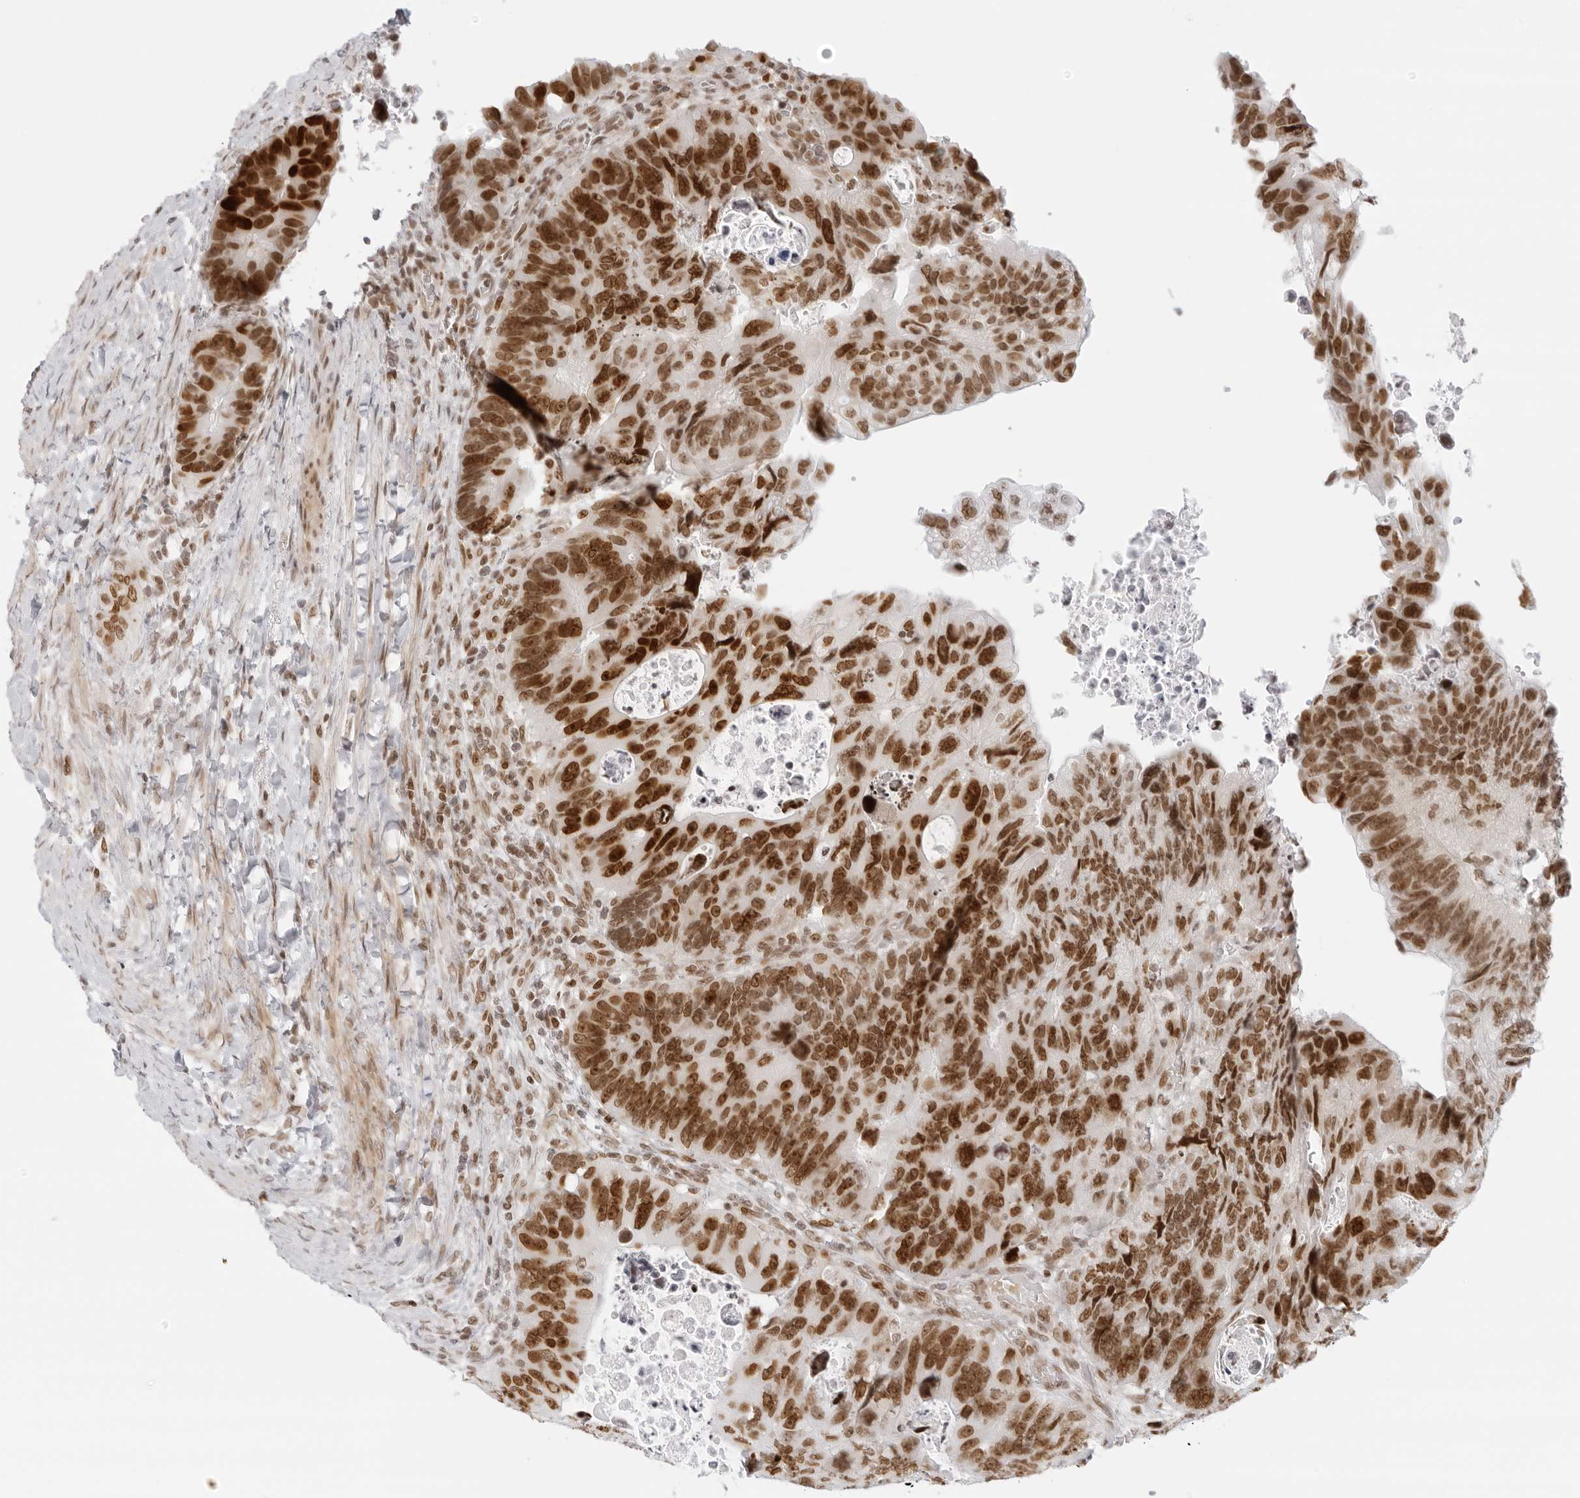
{"staining": {"intensity": "strong", "quantity": ">75%", "location": "nuclear"}, "tissue": "colorectal cancer", "cell_type": "Tumor cells", "image_type": "cancer", "snomed": [{"axis": "morphology", "description": "Adenocarcinoma, NOS"}, {"axis": "topography", "description": "Rectum"}], "caption": "Adenocarcinoma (colorectal) stained with DAB (3,3'-diaminobenzidine) immunohistochemistry reveals high levels of strong nuclear expression in approximately >75% of tumor cells. The protein is shown in brown color, while the nuclei are stained blue.", "gene": "RCC1", "patient": {"sex": "male", "age": 59}}